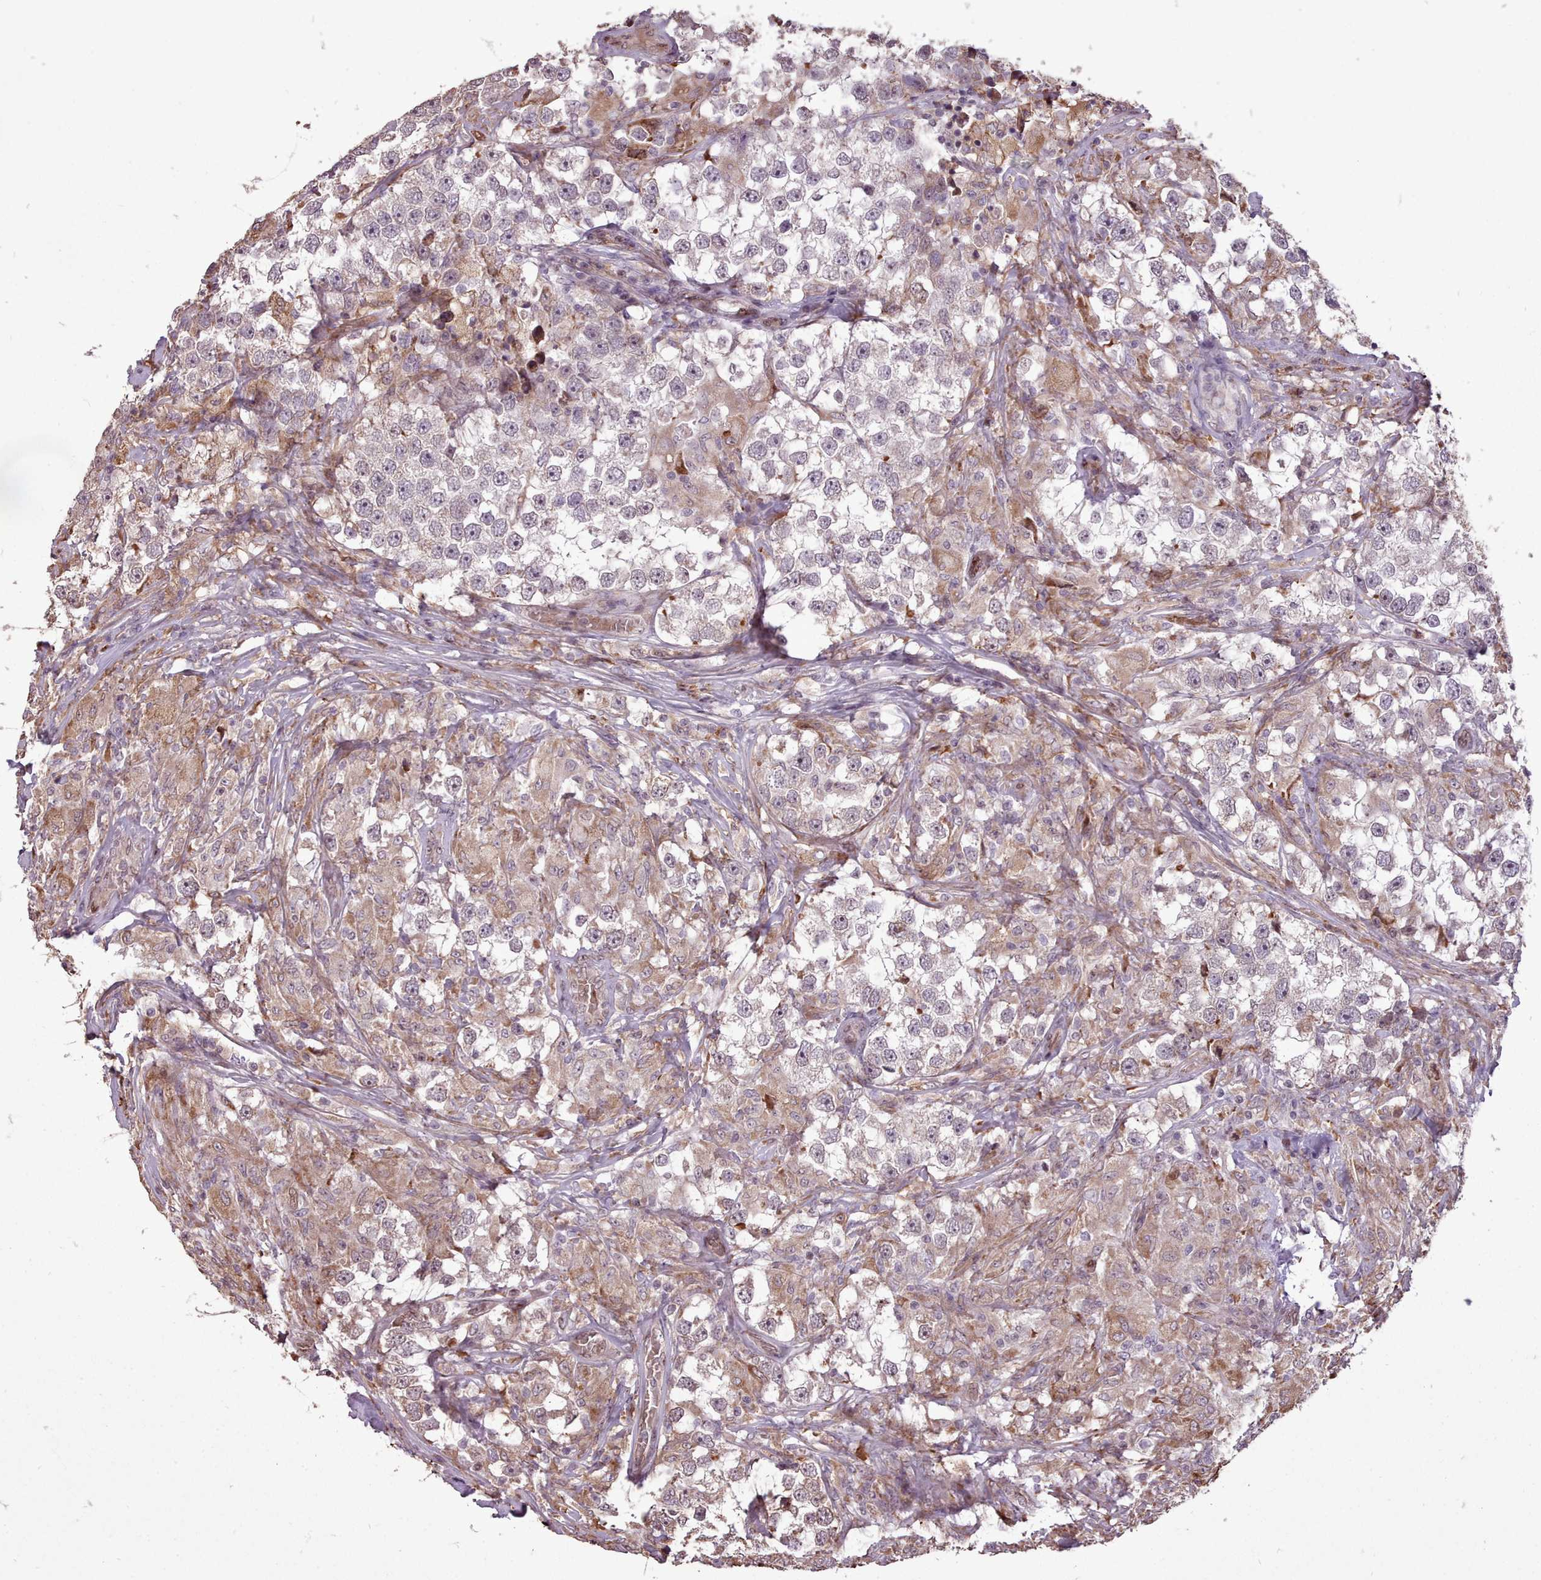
{"staining": {"intensity": "weak", "quantity": "25%-75%", "location": "cytoplasmic/membranous"}, "tissue": "testis cancer", "cell_type": "Tumor cells", "image_type": "cancer", "snomed": [{"axis": "morphology", "description": "Seminoma, NOS"}, {"axis": "topography", "description": "Testis"}], "caption": "An immunohistochemistry (IHC) micrograph of tumor tissue is shown. Protein staining in brown highlights weak cytoplasmic/membranous positivity in testis cancer within tumor cells.", "gene": "CABP1", "patient": {"sex": "male", "age": 46}}